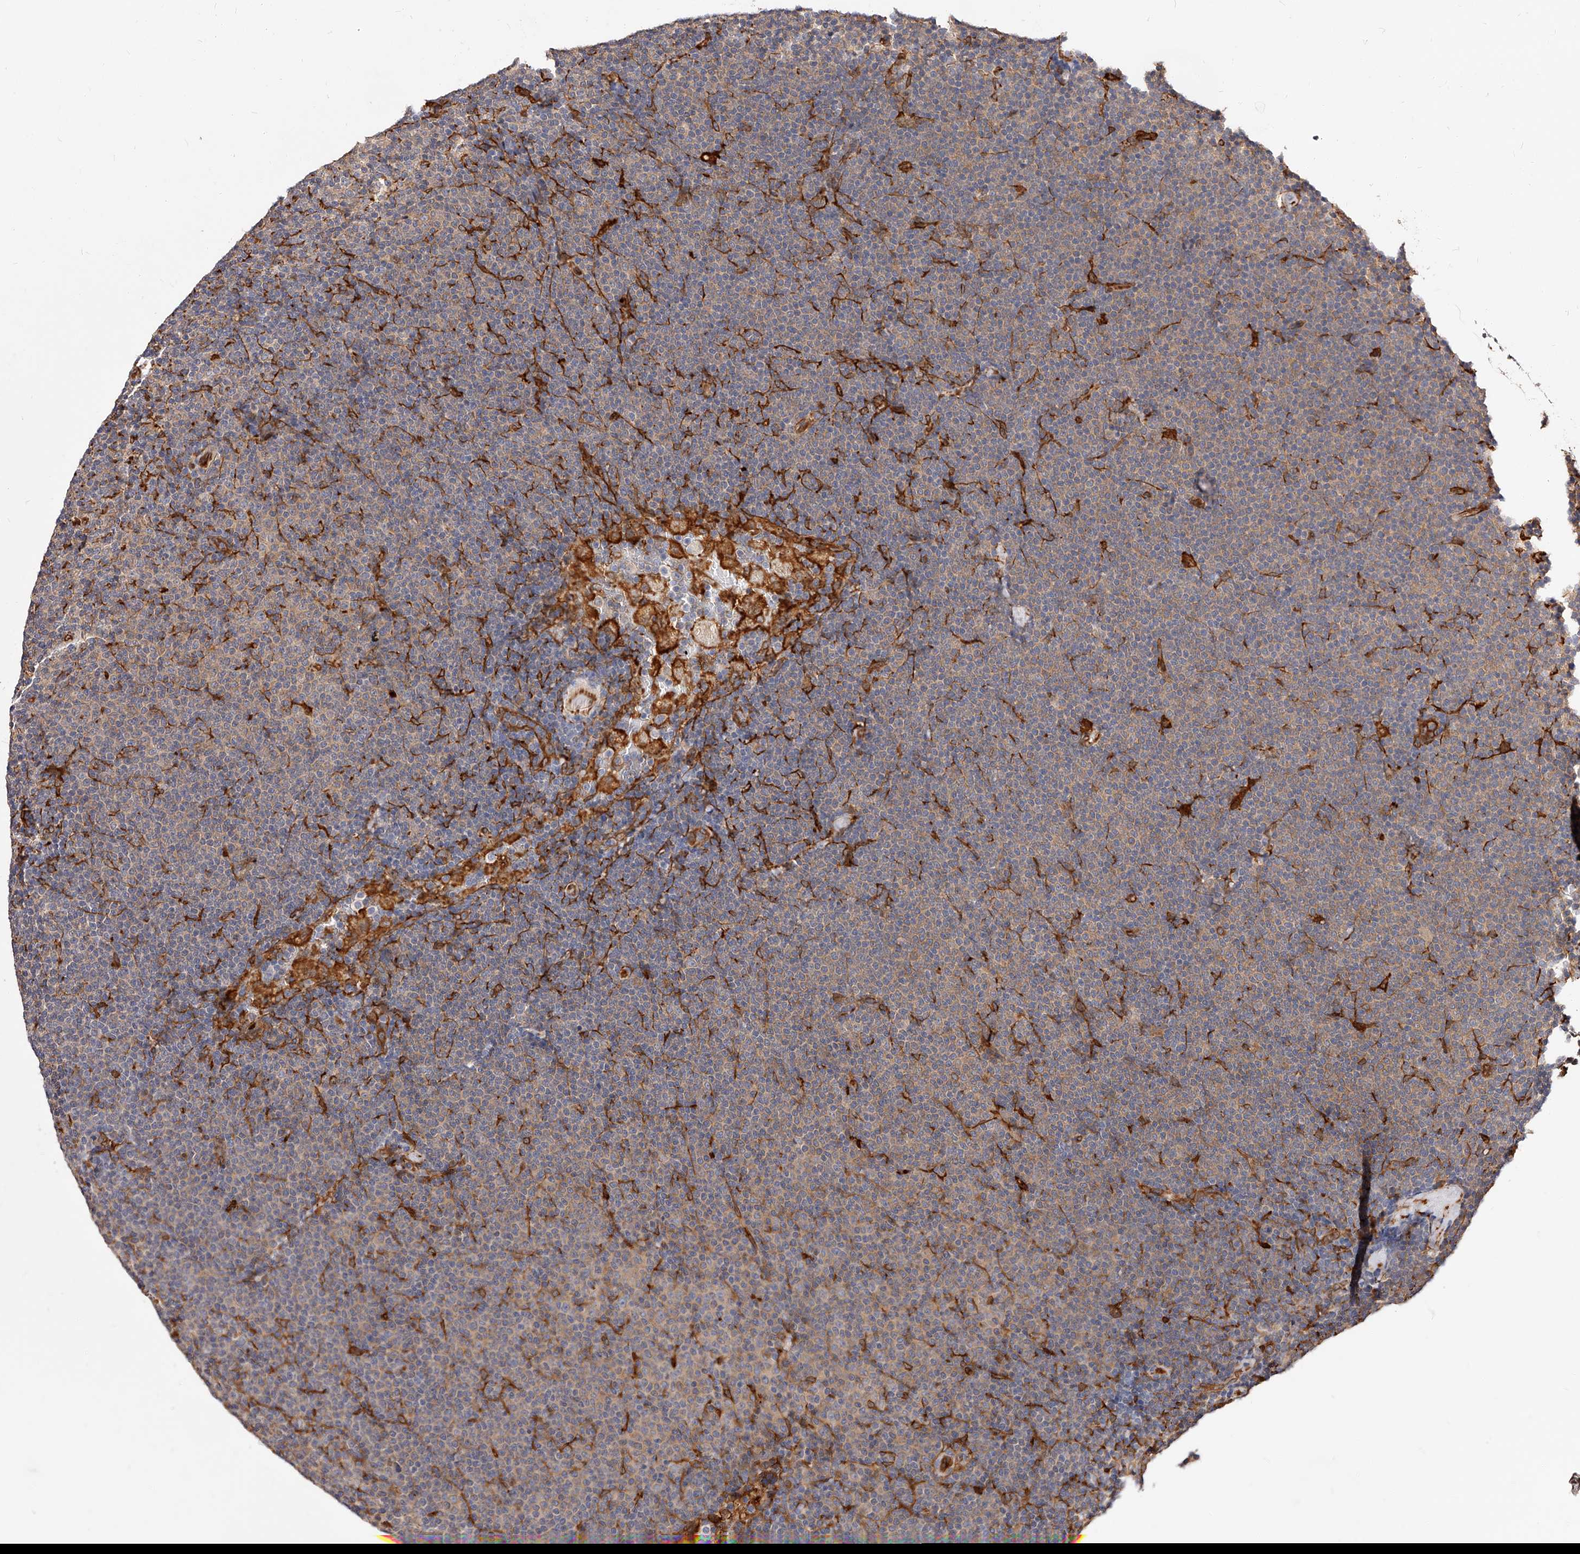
{"staining": {"intensity": "weak", "quantity": ">75%", "location": "cytoplasmic/membranous"}, "tissue": "lymphoma", "cell_type": "Tumor cells", "image_type": "cancer", "snomed": [{"axis": "morphology", "description": "Malignant lymphoma, non-Hodgkin's type, Low grade"}, {"axis": "topography", "description": "Lymph node"}], "caption": "High-magnification brightfield microscopy of low-grade malignant lymphoma, non-Hodgkin's type stained with DAB (brown) and counterstained with hematoxylin (blue). tumor cells exhibit weak cytoplasmic/membranous expression is appreciated in about>75% of cells.", "gene": "LAP3", "patient": {"sex": "female", "age": 53}}